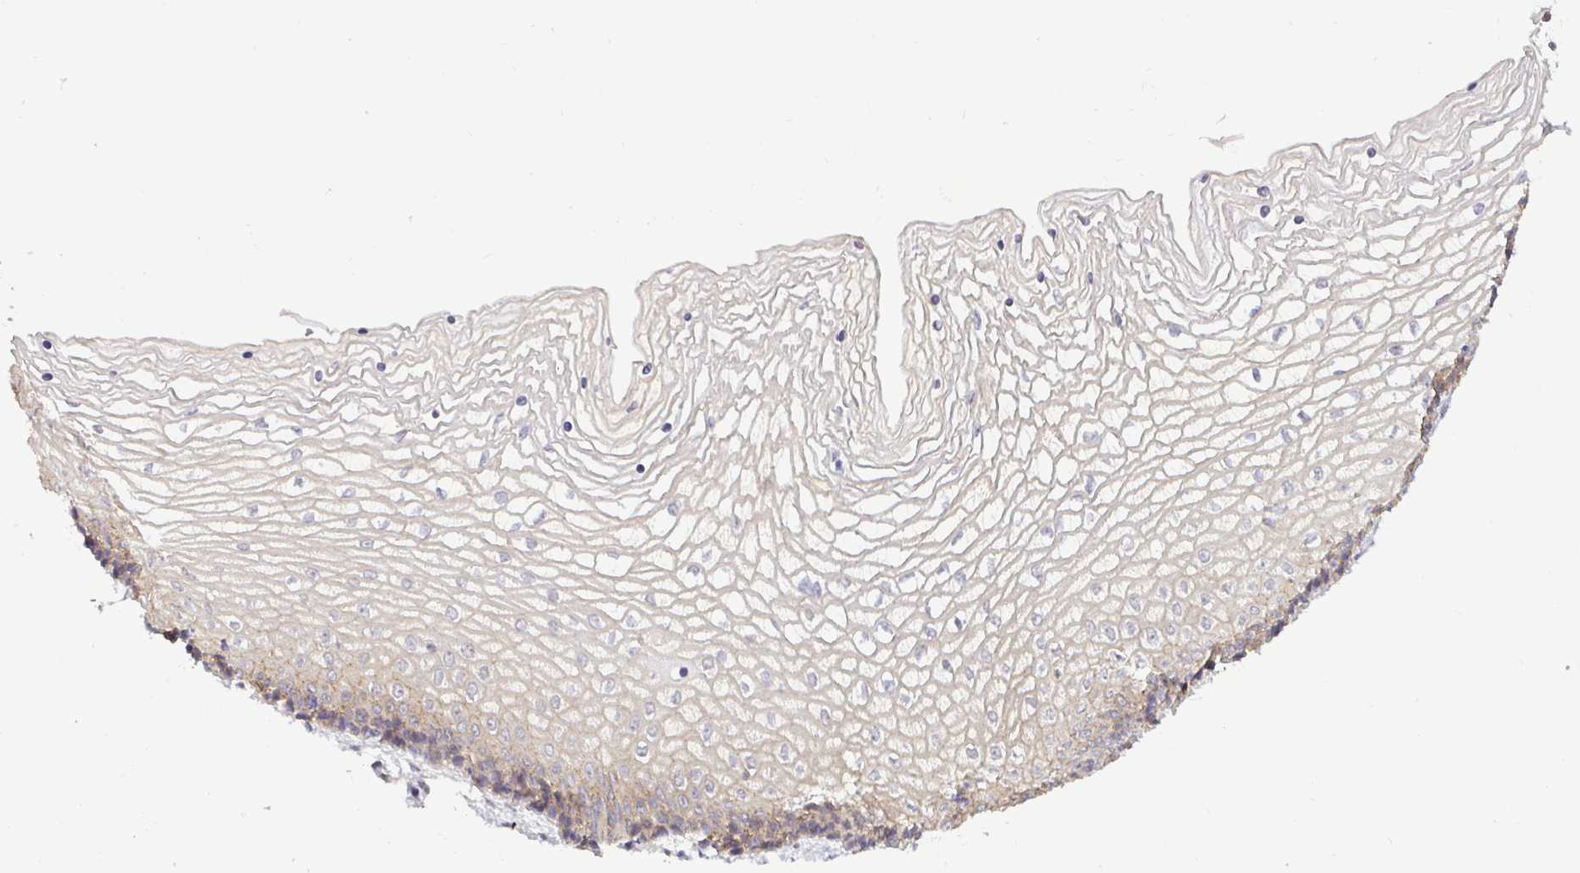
{"staining": {"intensity": "negative", "quantity": "none", "location": "none"}, "tissue": "vagina", "cell_type": "Squamous epithelial cells", "image_type": "normal", "snomed": [{"axis": "morphology", "description": "Normal tissue, NOS"}, {"axis": "topography", "description": "Vagina"}], "caption": "This histopathology image is of benign vagina stained with immunohistochemistry to label a protein in brown with the nuclei are counter-stained blue. There is no expression in squamous epithelial cells.", "gene": "GSTM1", "patient": {"sex": "female", "age": 45}}